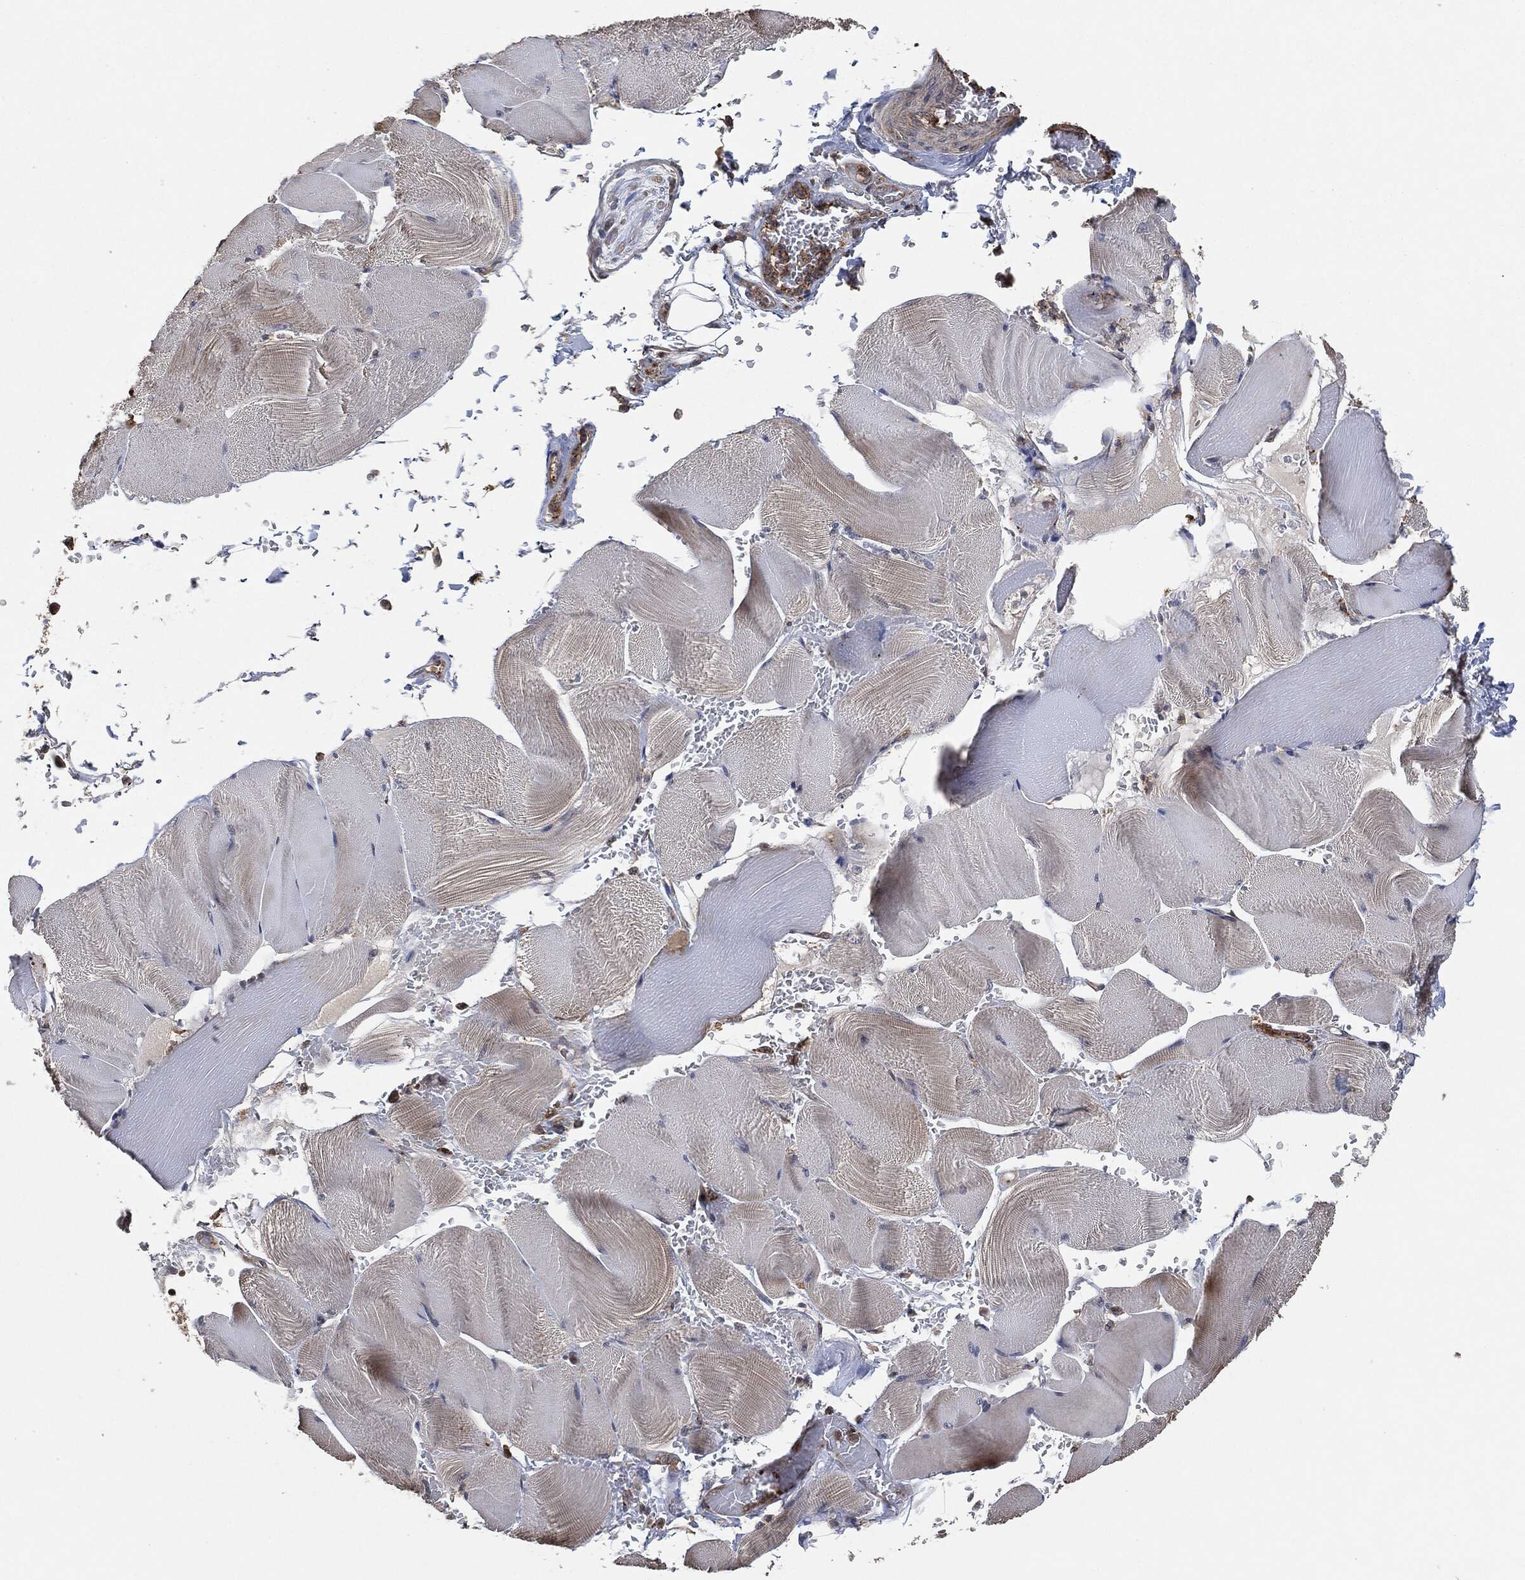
{"staining": {"intensity": "weak", "quantity": "<25%", "location": "cytoplasmic/membranous"}, "tissue": "skeletal muscle", "cell_type": "Myocytes", "image_type": "normal", "snomed": [{"axis": "morphology", "description": "Normal tissue, NOS"}, {"axis": "topography", "description": "Skeletal muscle"}], "caption": "A histopathology image of skeletal muscle stained for a protein displays no brown staining in myocytes.", "gene": "TPT1", "patient": {"sex": "male", "age": 56}}